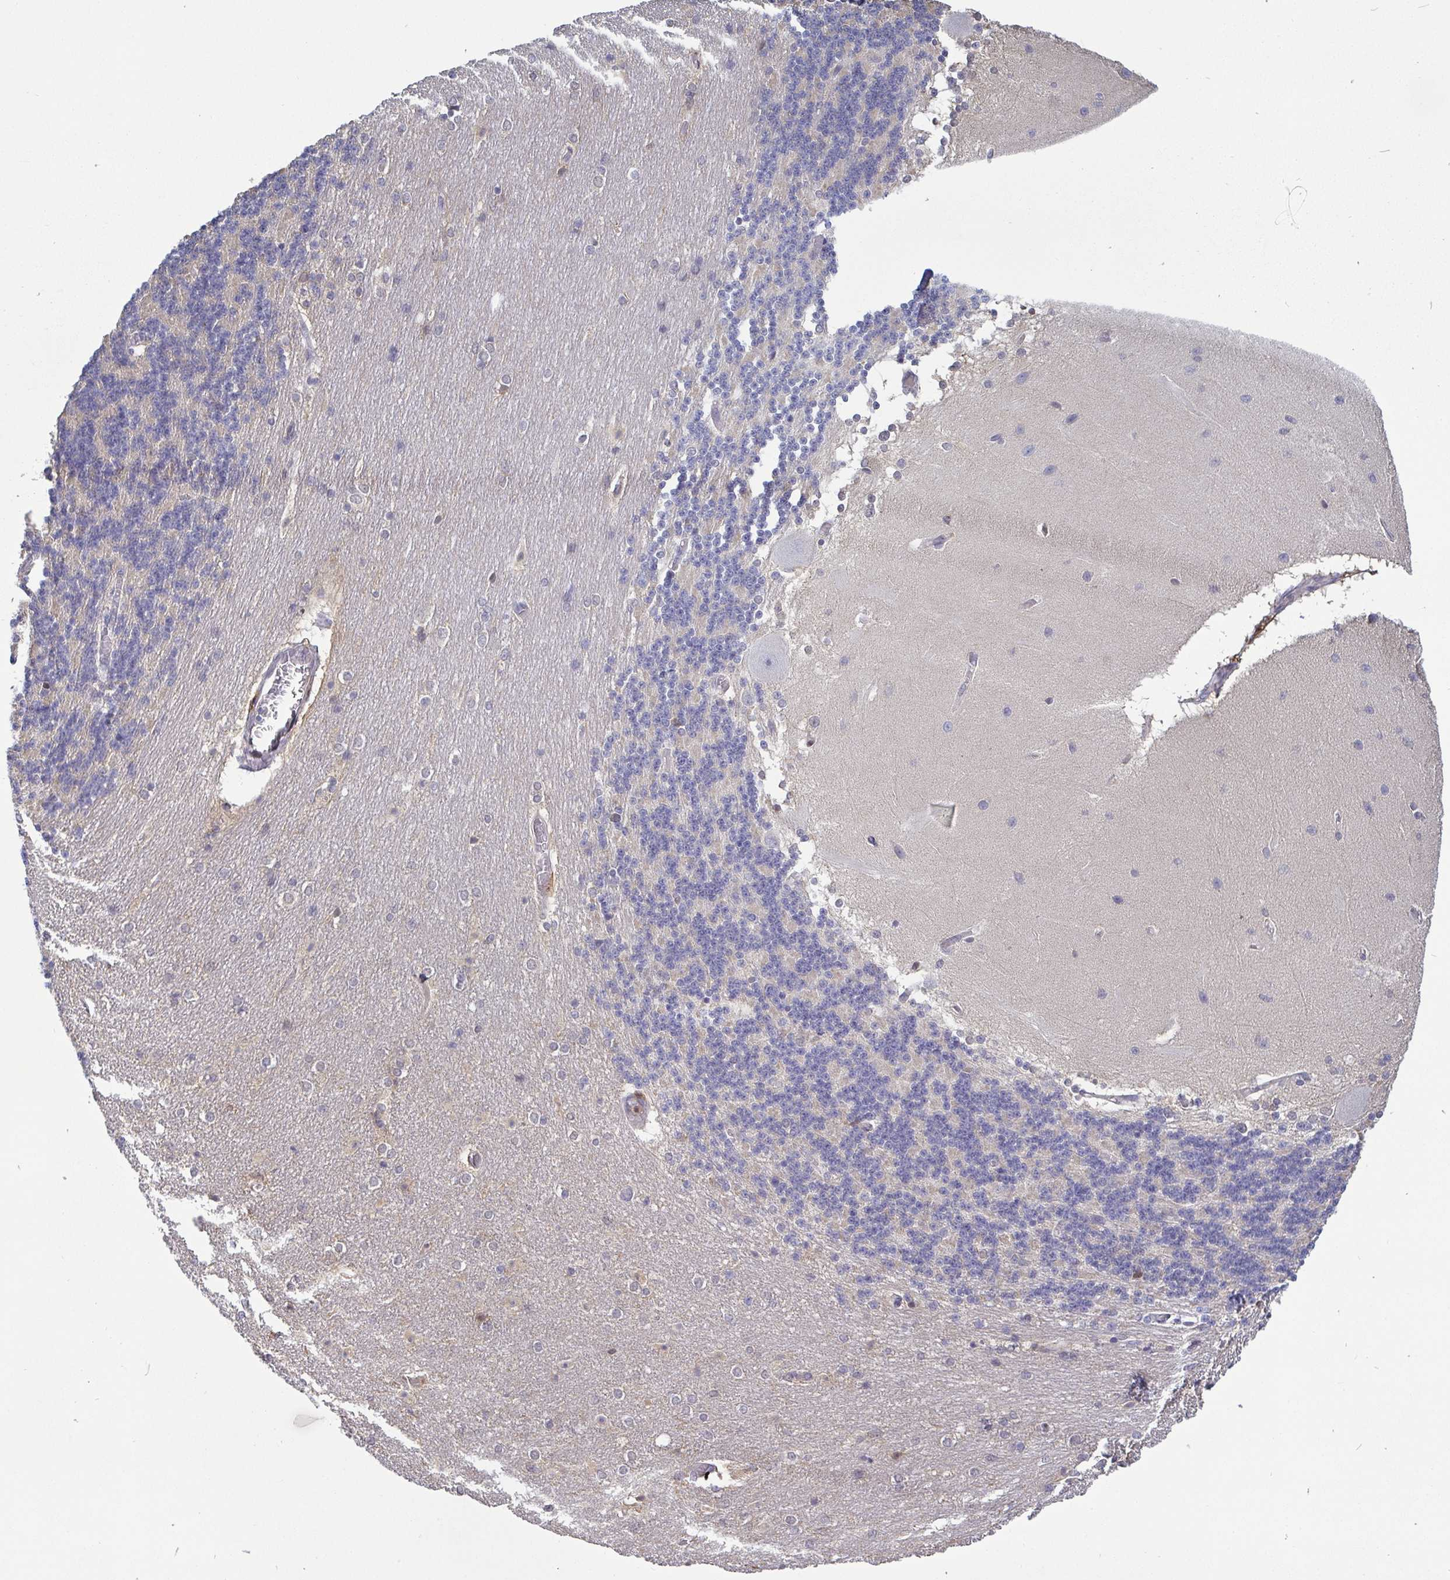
{"staining": {"intensity": "negative", "quantity": "none", "location": "none"}, "tissue": "cerebellum", "cell_type": "Cells in granular layer", "image_type": "normal", "snomed": [{"axis": "morphology", "description": "Normal tissue, NOS"}, {"axis": "topography", "description": "Cerebellum"}], "caption": "Cerebellum was stained to show a protein in brown. There is no significant staining in cells in granular layer. (IHC, brightfield microscopy, high magnification).", "gene": "IDH1", "patient": {"sex": "female", "age": 54}}